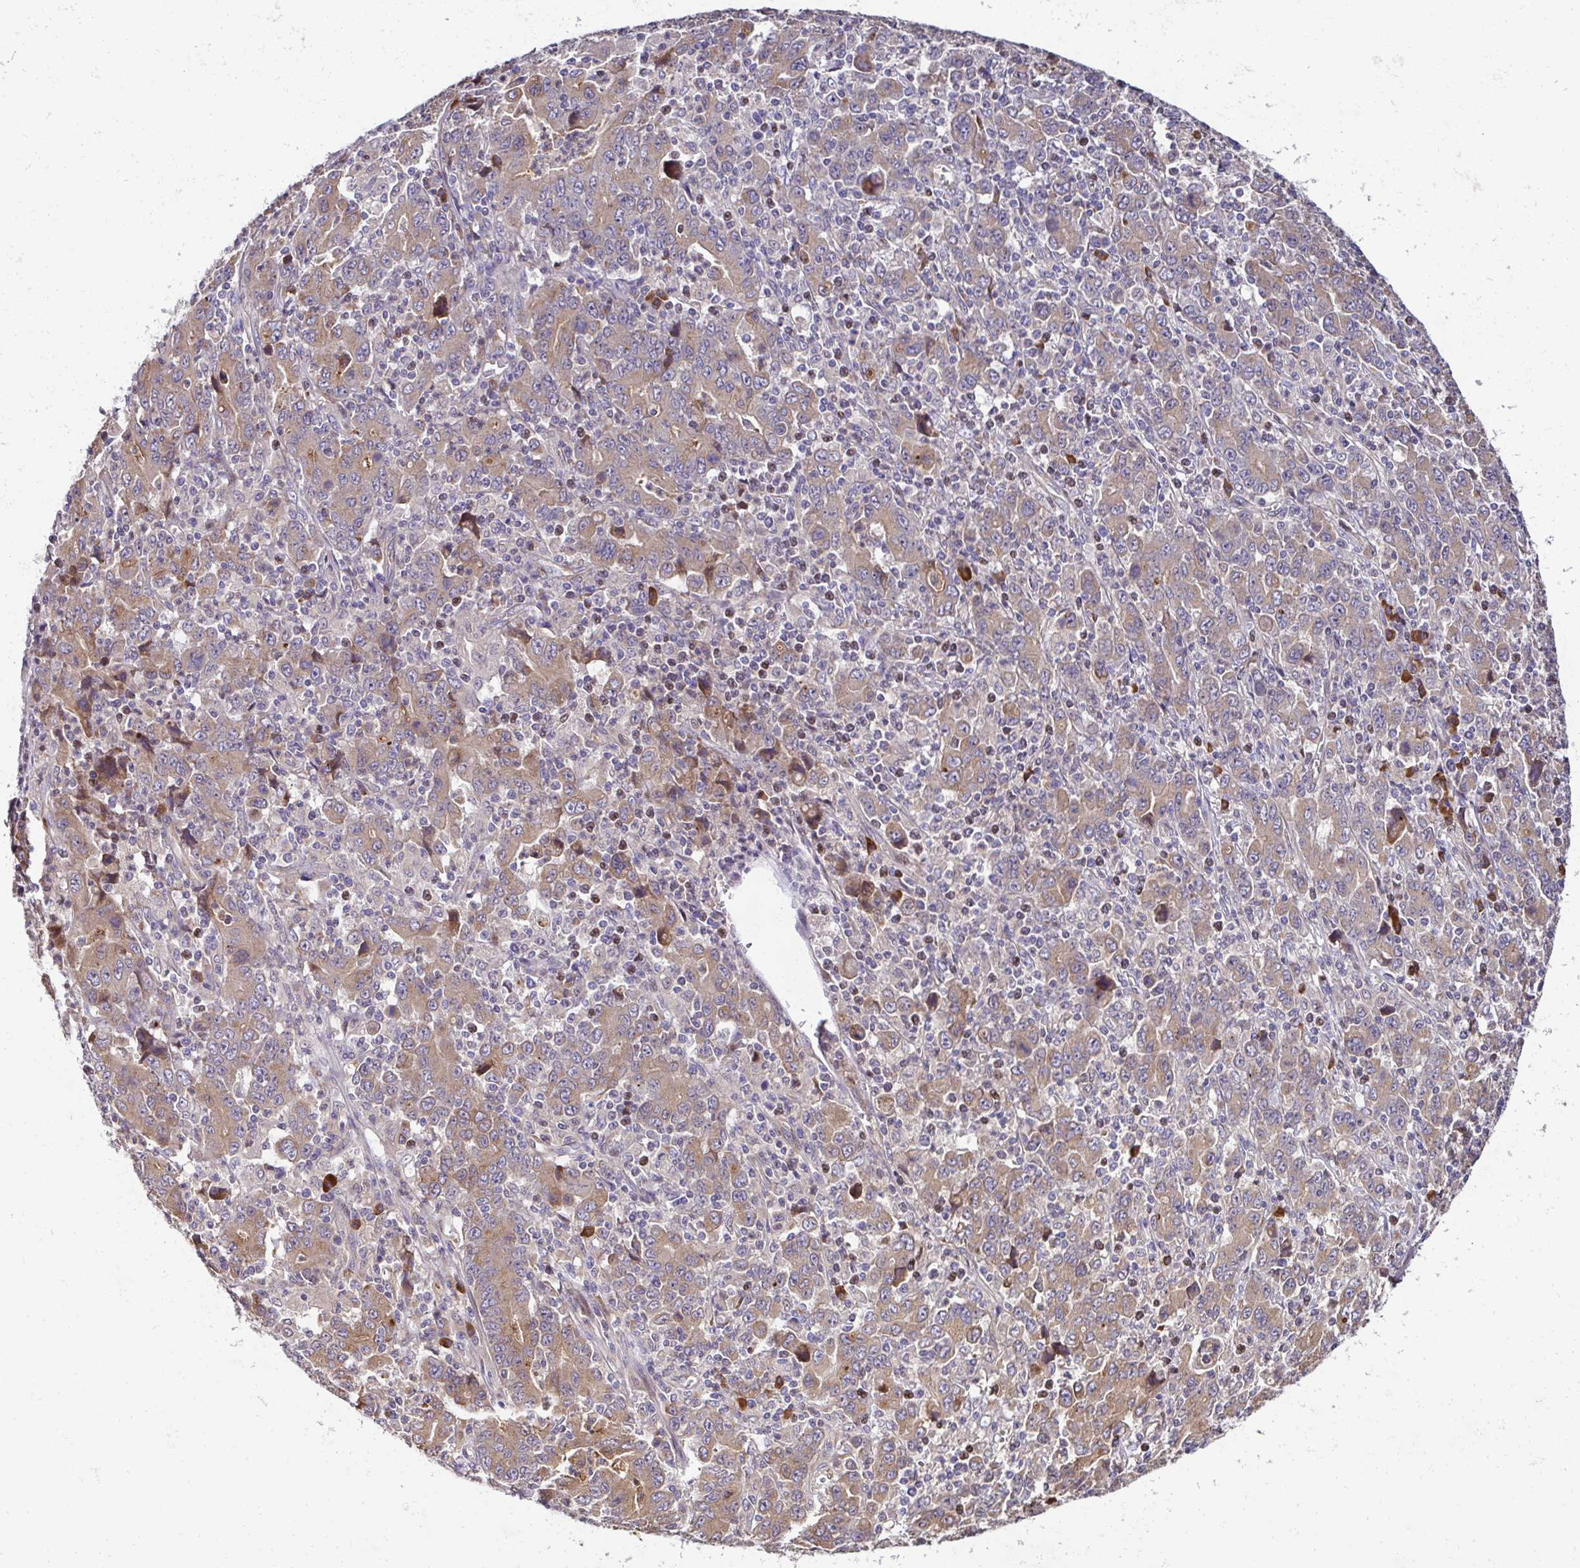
{"staining": {"intensity": "moderate", "quantity": ">75%", "location": "cytoplasmic/membranous"}, "tissue": "stomach cancer", "cell_type": "Tumor cells", "image_type": "cancer", "snomed": [{"axis": "morphology", "description": "Adenocarcinoma, NOS"}, {"axis": "topography", "description": "Stomach, upper"}], "caption": "Protein staining of stomach adenocarcinoma tissue displays moderate cytoplasmic/membranous positivity in approximately >75% of tumor cells.", "gene": "ELP1", "patient": {"sex": "male", "age": 69}}